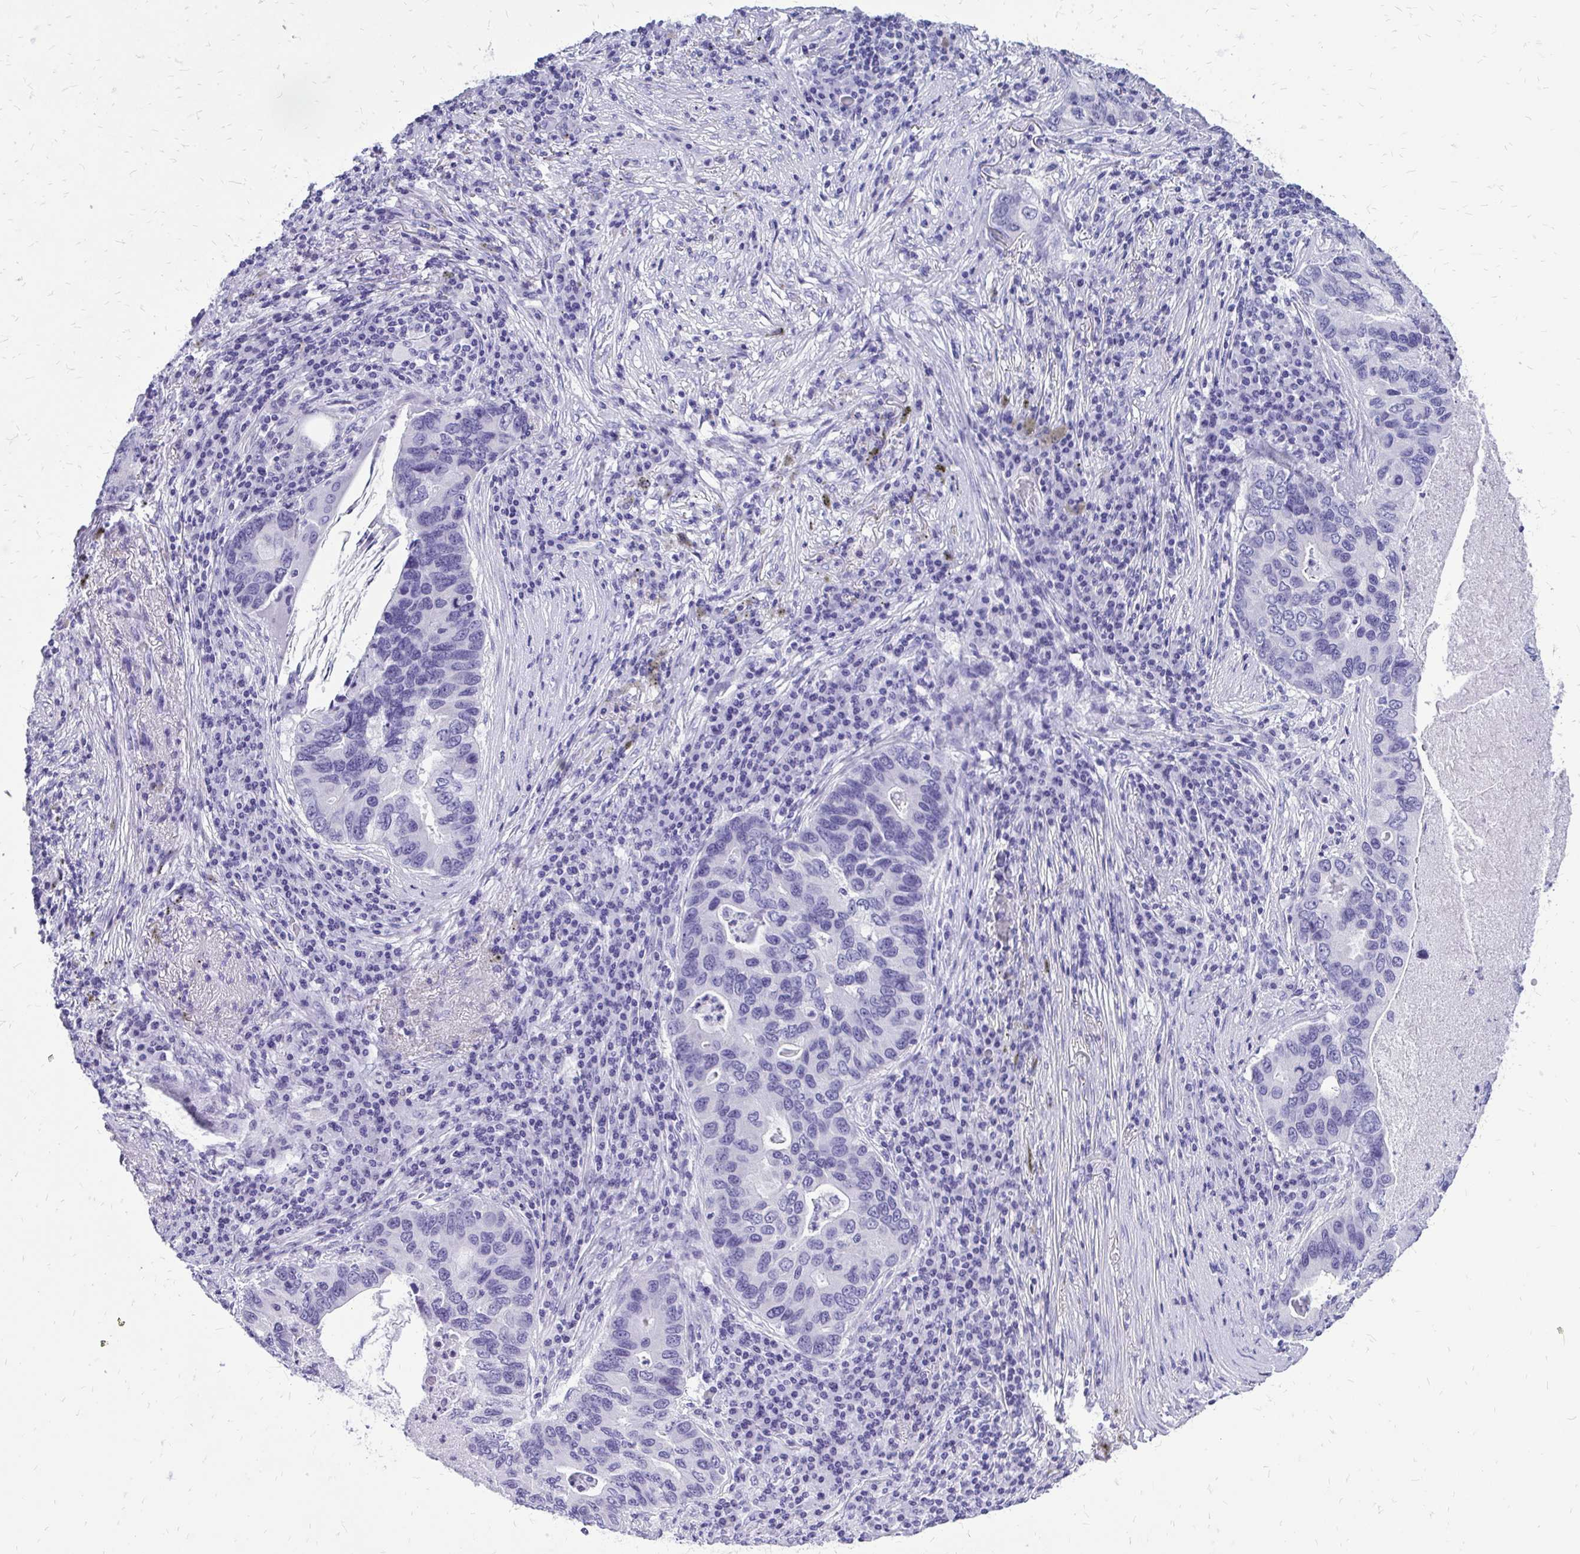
{"staining": {"intensity": "negative", "quantity": "none", "location": "none"}, "tissue": "lung cancer", "cell_type": "Tumor cells", "image_type": "cancer", "snomed": [{"axis": "morphology", "description": "Adenocarcinoma, NOS"}, {"axis": "morphology", "description": "Adenocarcinoma, metastatic, NOS"}, {"axis": "topography", "description": "Lymph node"}, {"axis": "topography", "description": "Lung"}], "caption": "Lung metastatic adenocarcinoma was stained to show a protein in brown. There is no significant staining in tumor cells.", "gene": "SLC32A1", "patient": {"sex": "female", "age": 54}}